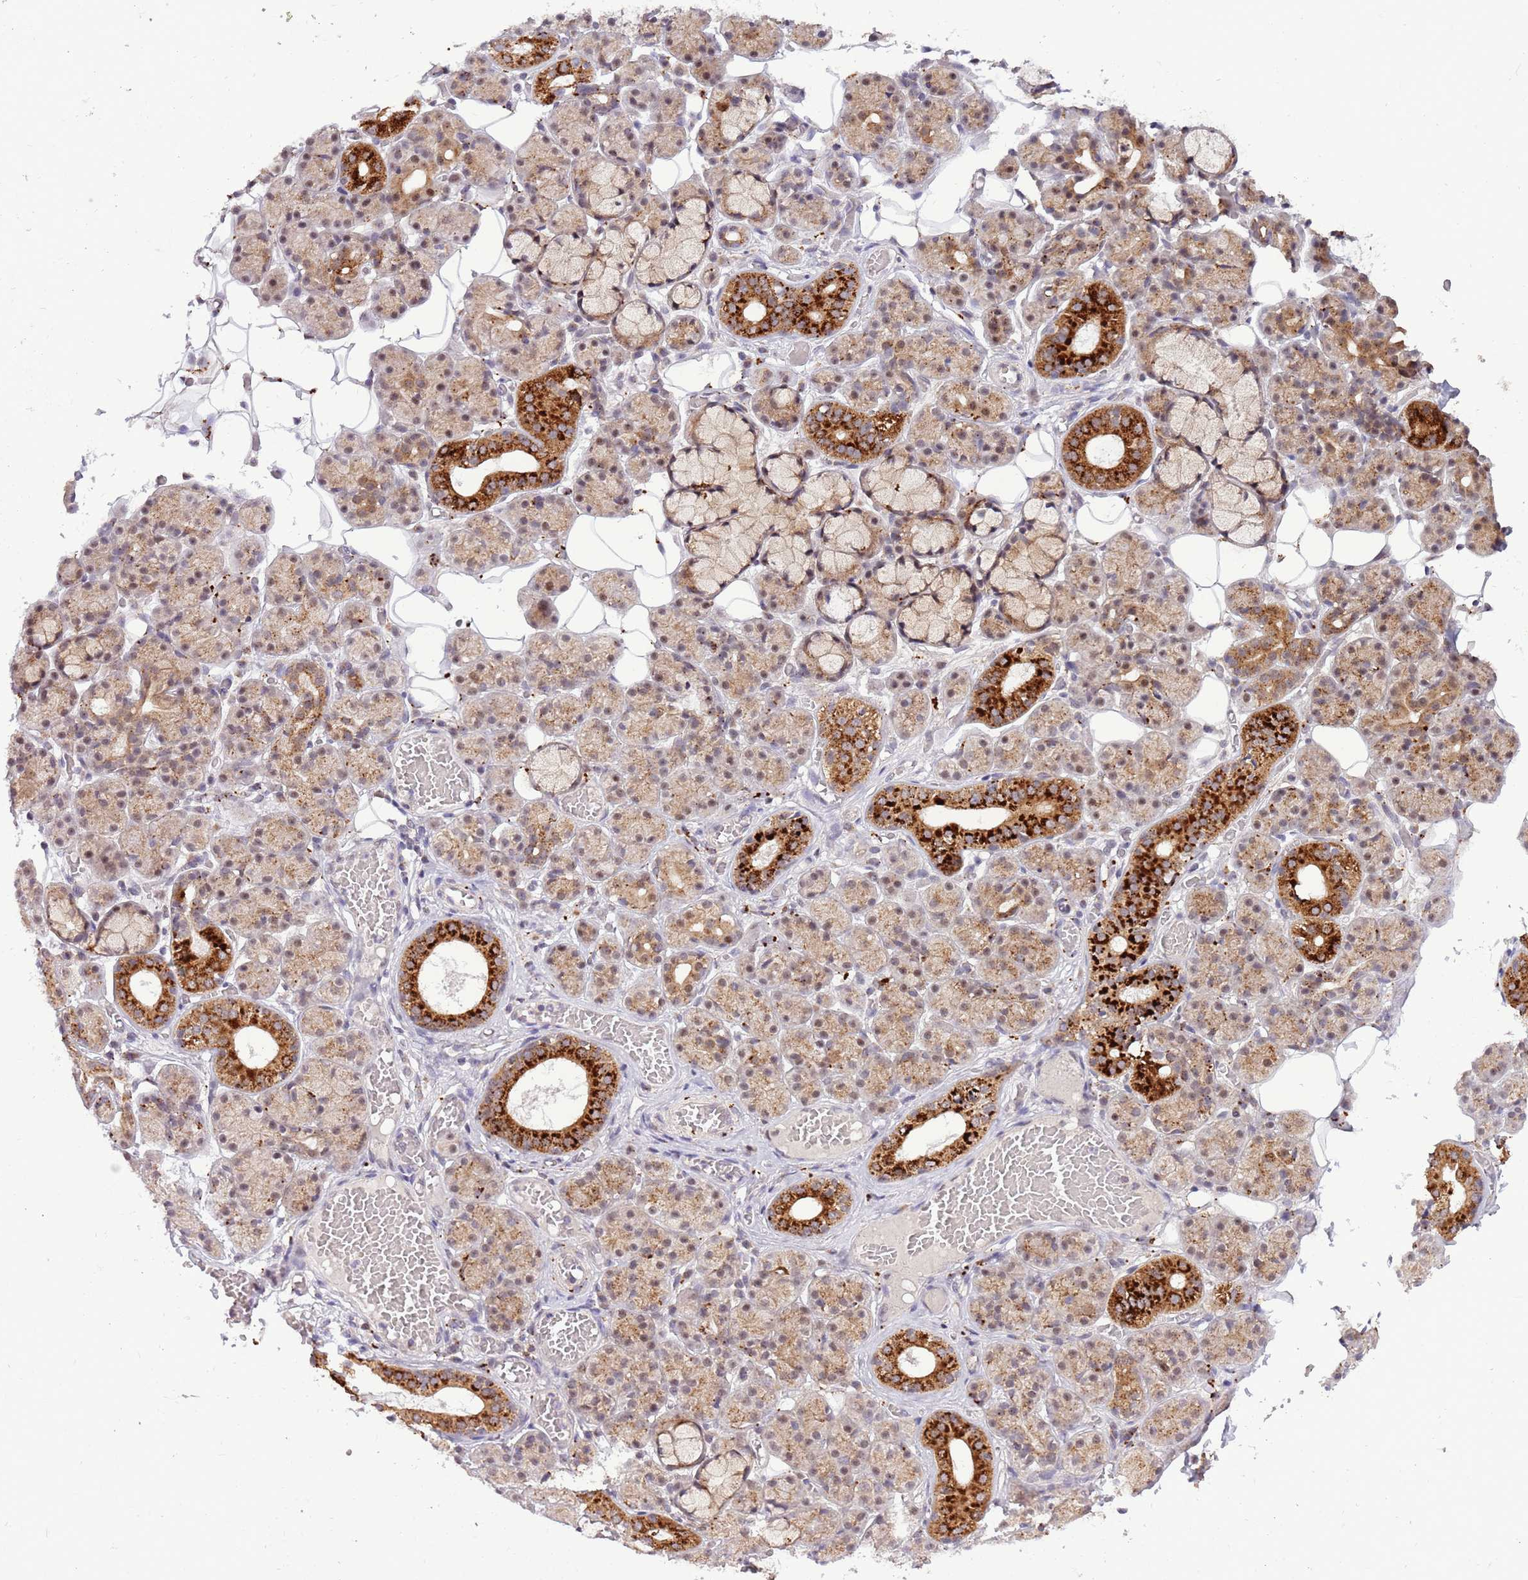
{"staining": {"intensity": "strong", "quantity": "25%-75%", "location": "cytoplasmic/membranous,nuclear"}, "tissue": "salivary gland", "cell_type": "Glandular cells", "image_type": "normal", "snomed": [{"axis": "morphology", "description": "Normal tissue, NOS"}, {"axis": "topography", "description": "Salivary gland"}], "caption": "Salivary gland stained with DAB (3,3'-diaminobenzidine) immunohistochemistry (IHC) reveals high levels of strong cytoplasmic/membranous,nuclear expression in approximately 25%-75% of glandular cells. The staining is performed using DAB (3,3'-diaminobenzidine) brown chromogen to label protein expression. The nuclei are counter-stained blue using hematoxylin.", "gene": "TRIM27", "patient": {"sex": "male", "age": 63}}